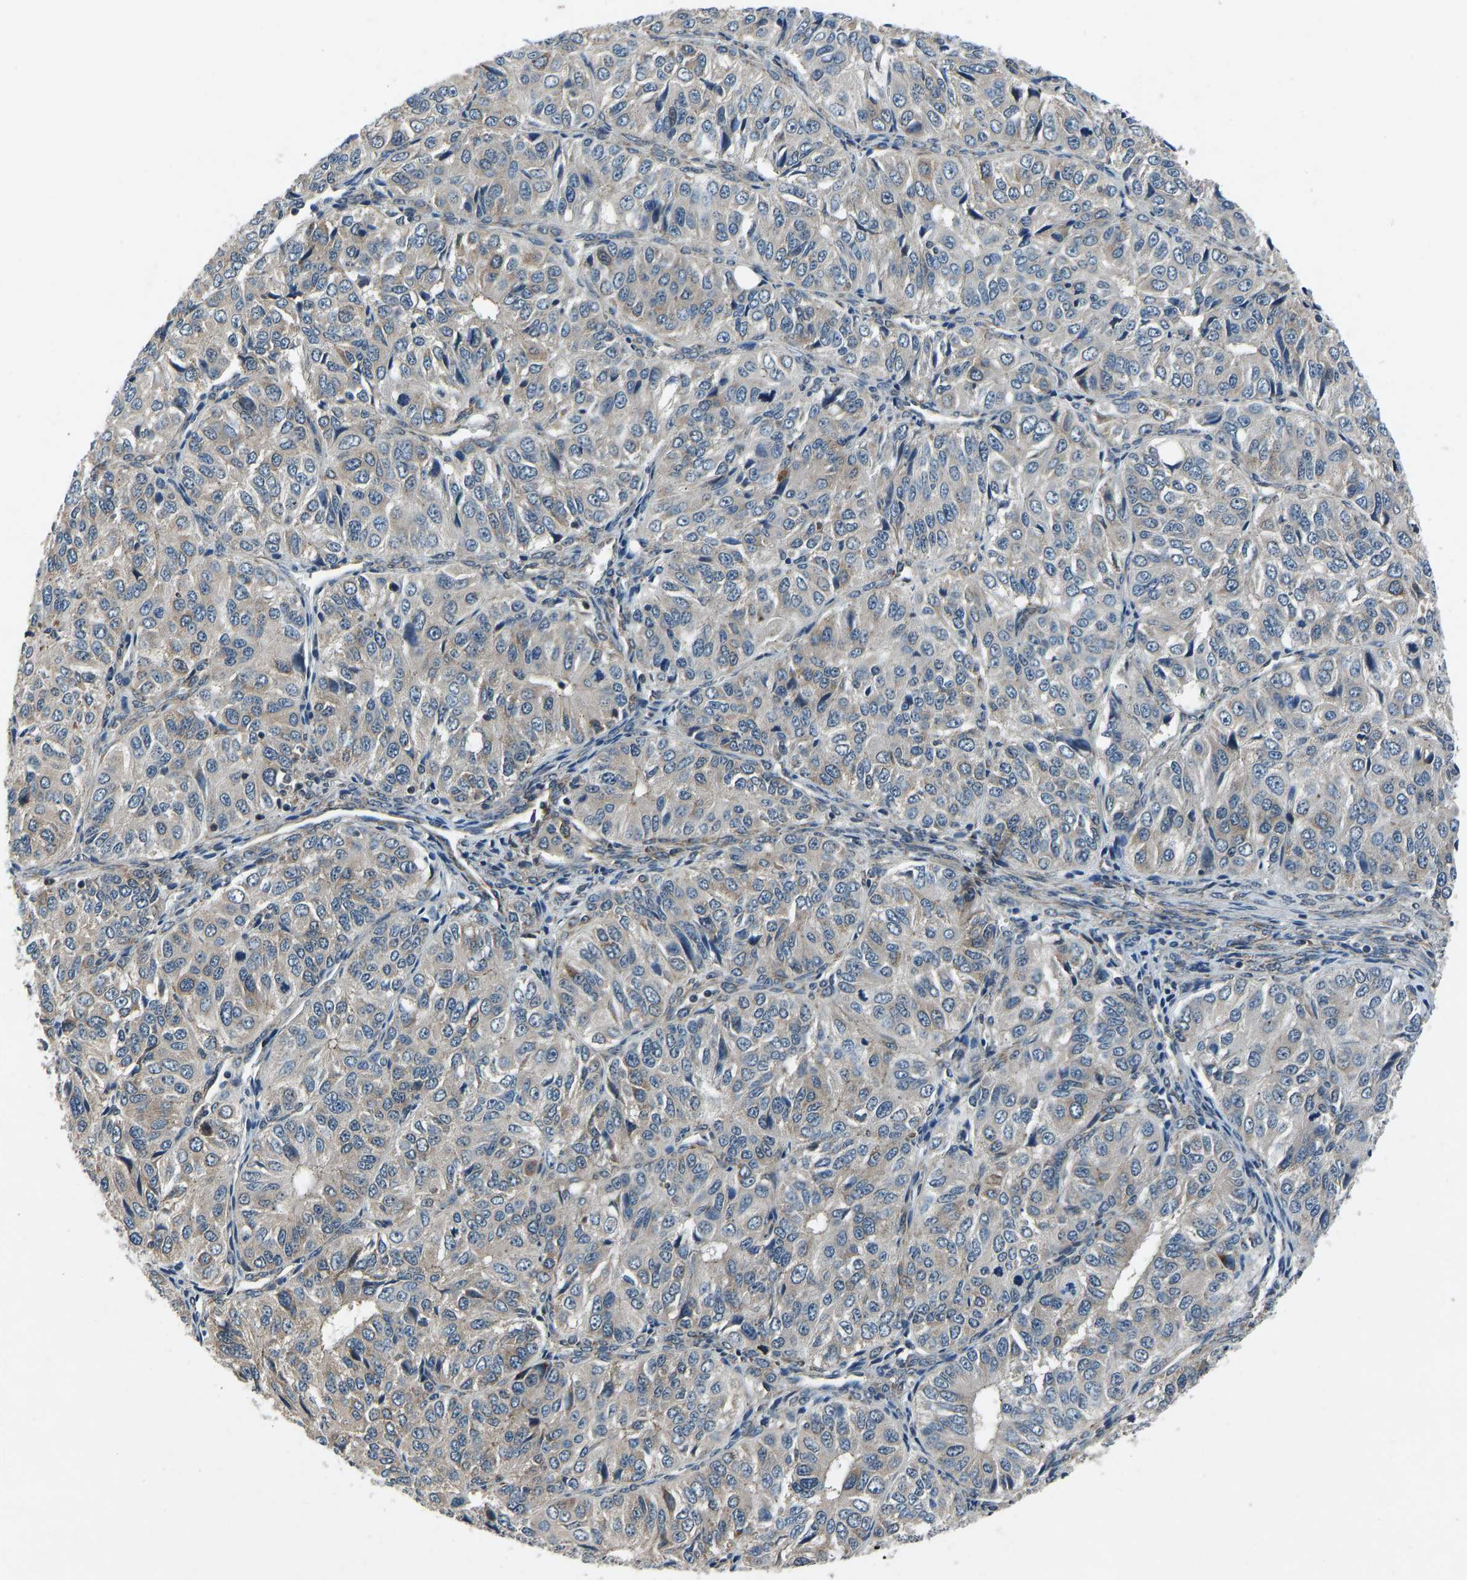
{"staining": {"intensity": "moderate", "quantity": "<25%", "location": "cytoplasmic/membranous"}, "tissue": "ovarian cancer", "cell_type": "Tumor cells", "image_type": "cancer", "snomed": [{"axis": "morphology", "description": "Carcinoma, endometroid"}, {"axis": "topography", "description": "Ovary"}], "caption": "A brown stain labels moderate cytoplasmic/membranous staining of a protein in human endometroid carcinoma (ovarian) tumor cells. Immunohistochemistry stains the protein in brown and the nuclei are stained blue.", "gene": "RLIM", "patient": {"sex": "female", "age": 51}}